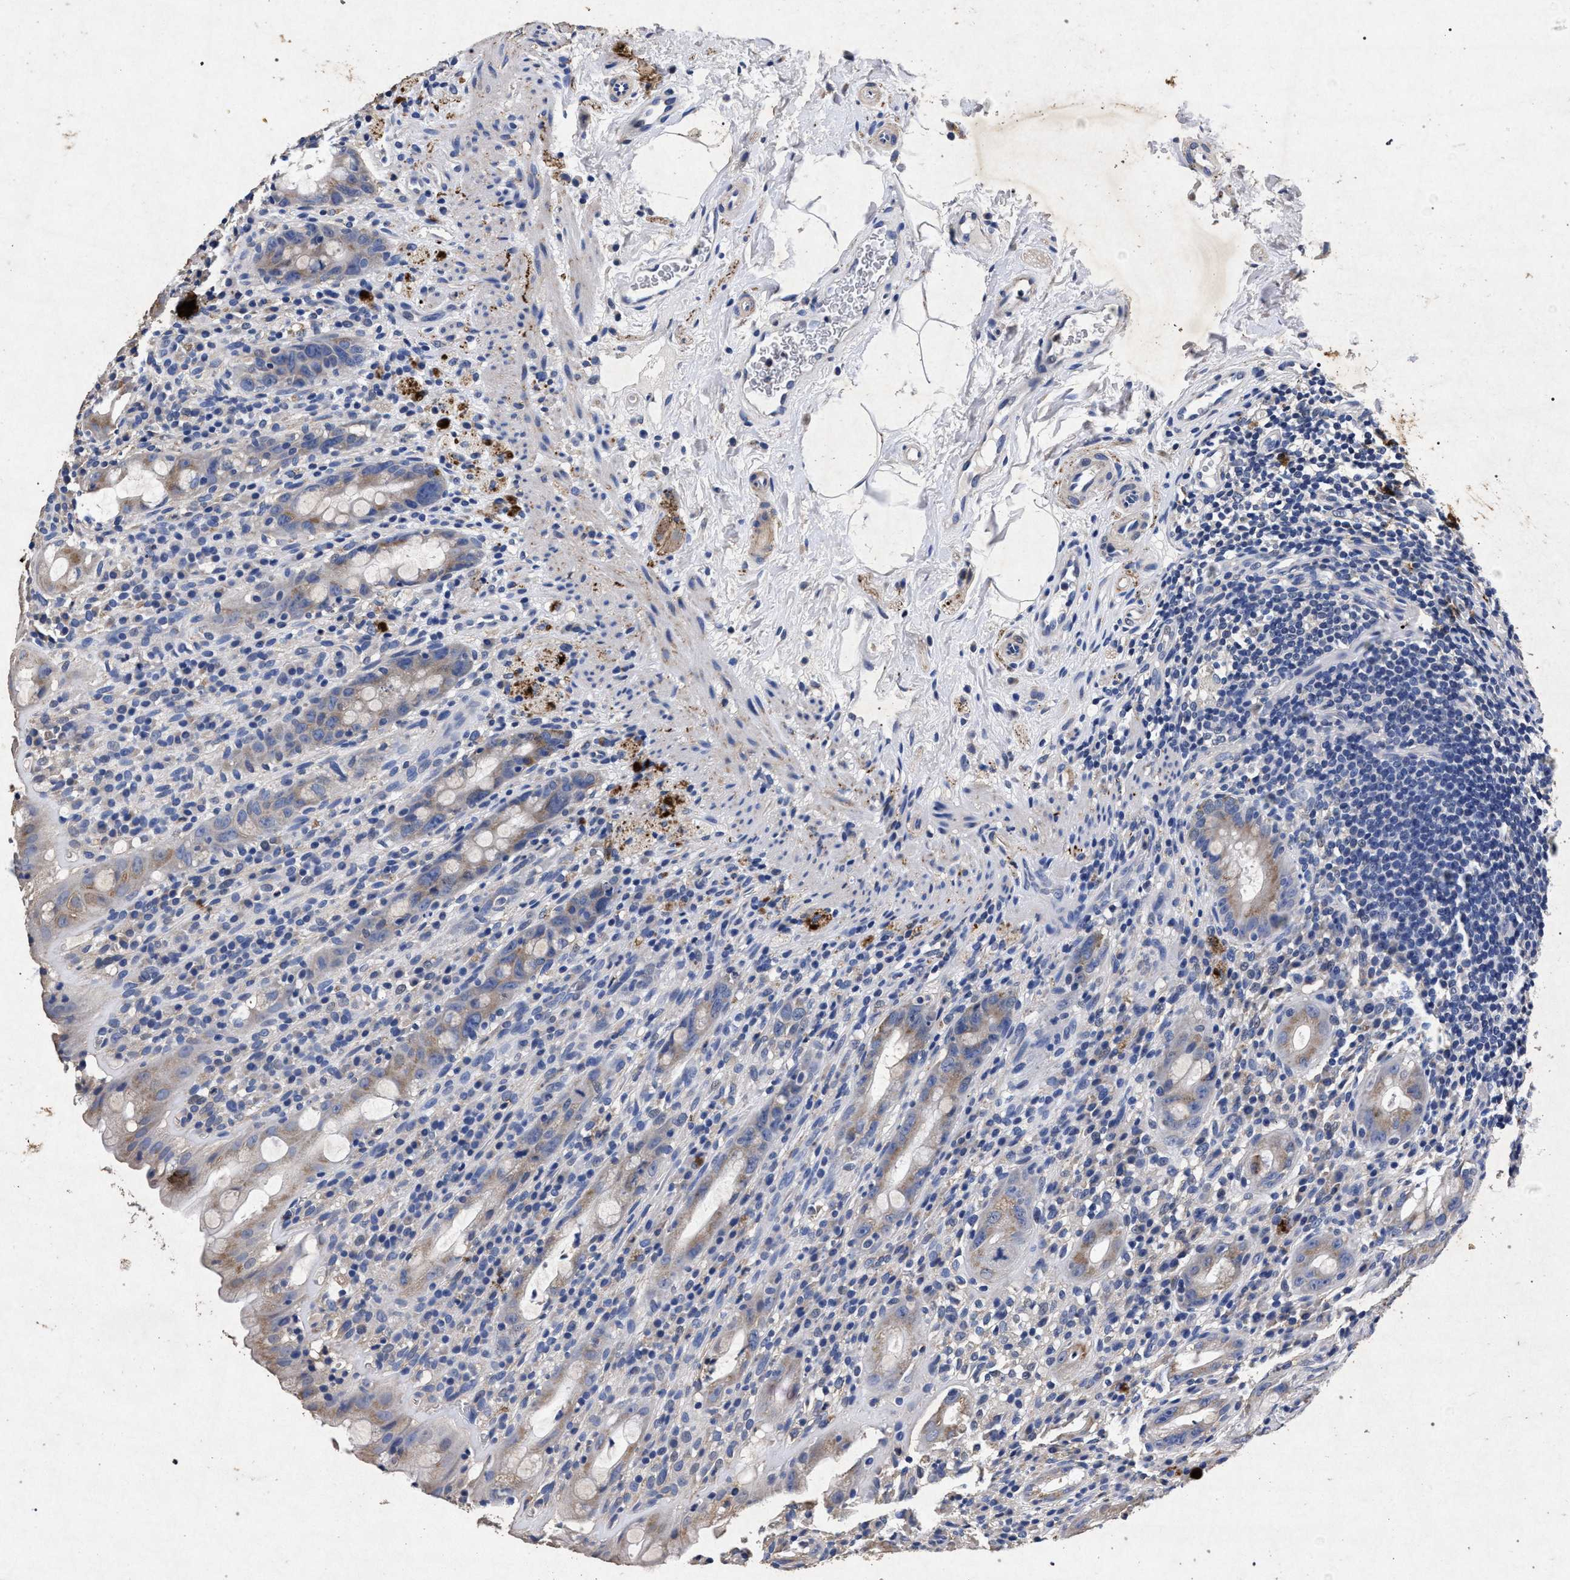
{"staining": {"intensity": "weak", "quantity": "<25%", "location": "cytoplasmic/membranous"}, "tissue": "rectum", "cell_type": "Glandular cells", "image_type": "normal", "snomed": [{"axis": "morphology", "description": "Normal tissue, NOS"}, {"axis": "topography", "description": "Rectum"}], "caption": "DAB (3,3'-diaminobenzidine) immunohistochemical staining of normal human rectum shows no significant positivity in glandular cells.", "gene": "ATP1A2", "patient": {"sex": "male", "age": 44}}